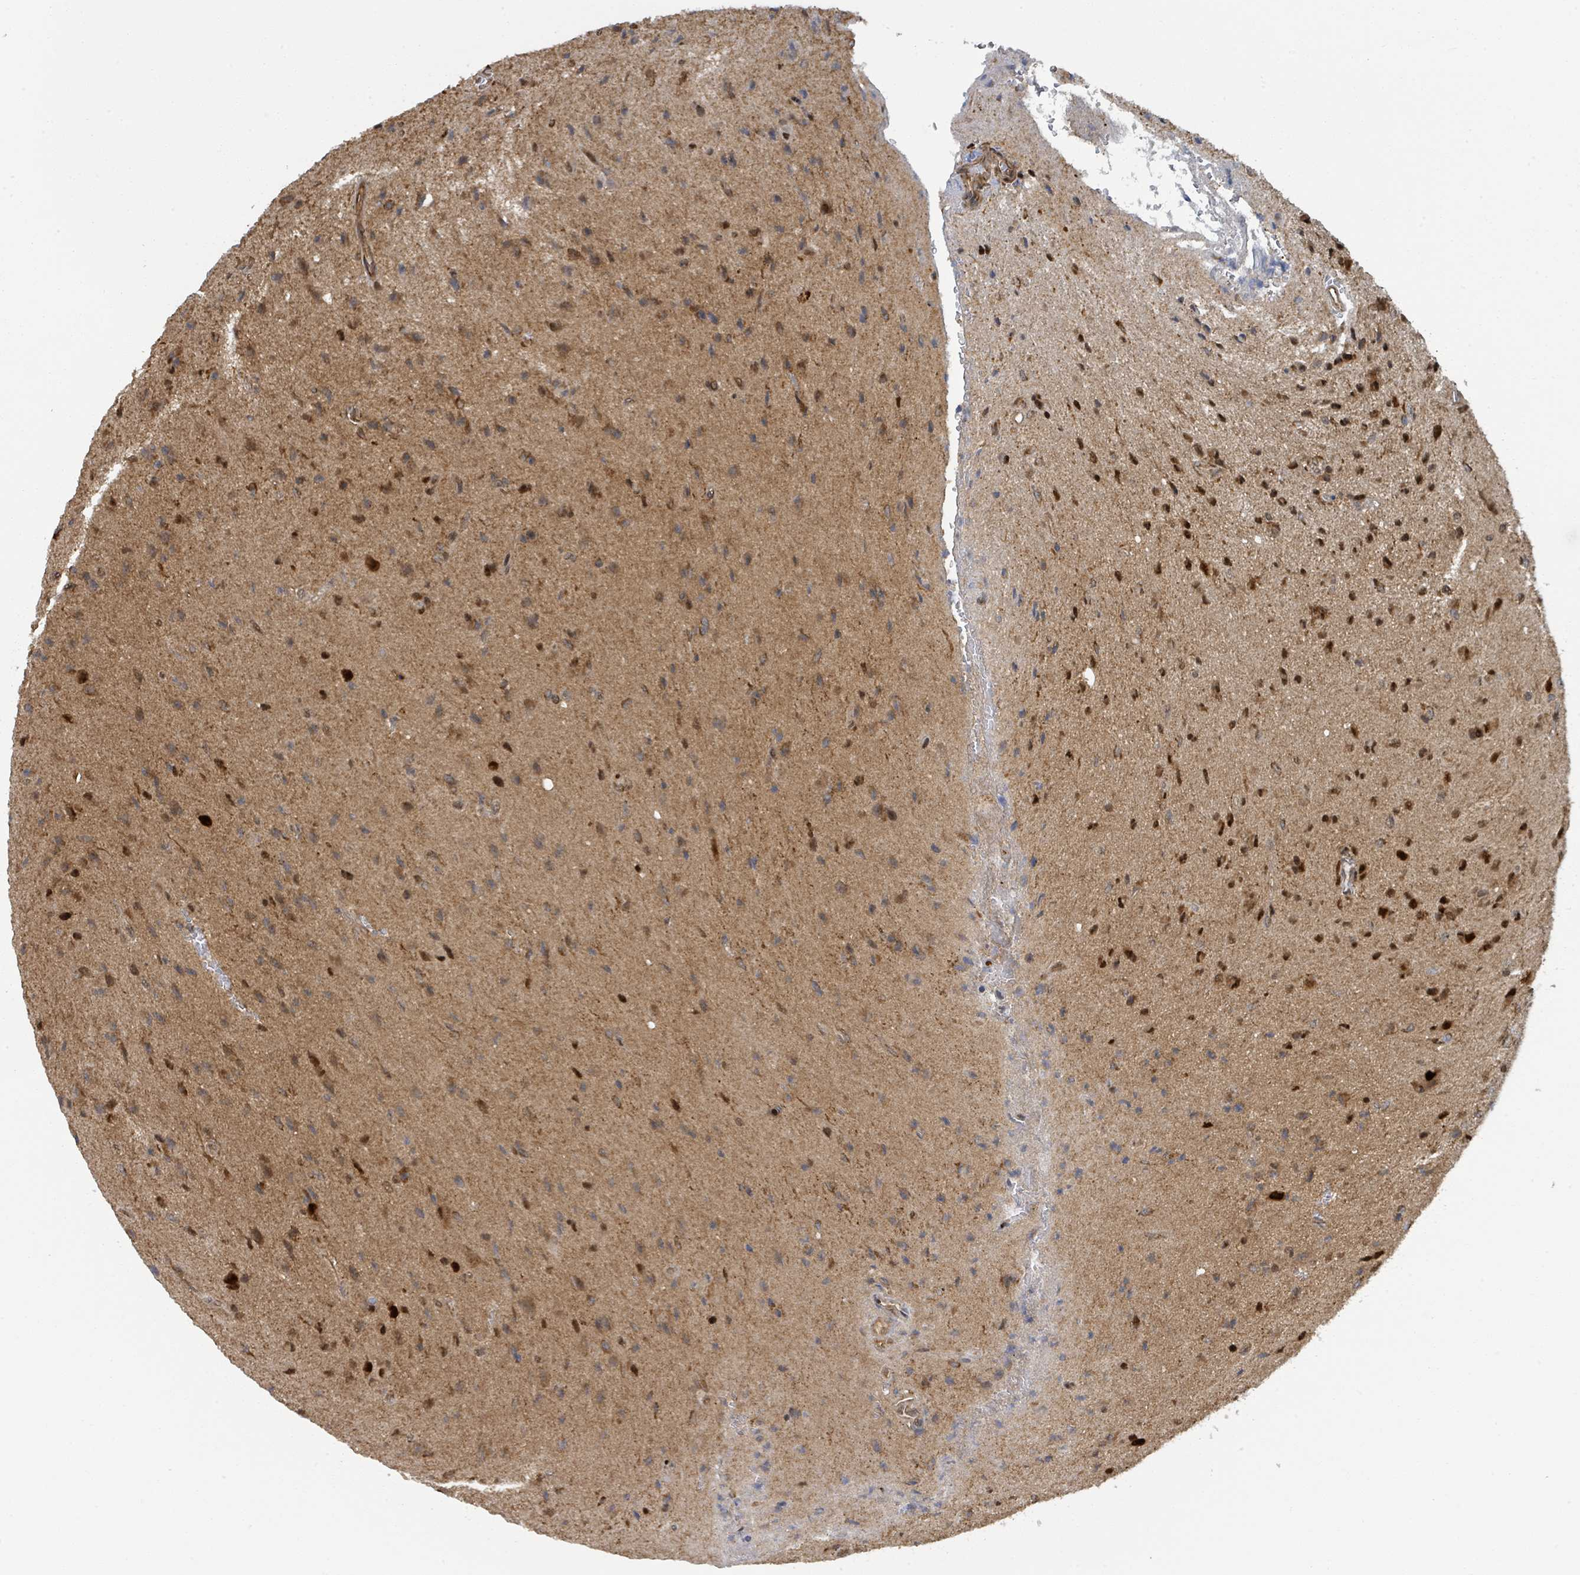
{"staining": {"intensity": "strong", "quantity": "25%-75%", "location": "cytoplasmic/membranous,nuclear"}, "tissue": "glioma", "cell_type": "Tumor cells", "image_type": "cancer", "snomed": [{"axis": "morphology", "description": "Glioma, malignant, High grade"}, {"axis": "topography", "description": "Brain"}], "caption": "Protein expression by IHC demonstrates strong cytoplasmic/membranous and nuclear positivity in about 25%-75% of tumor cells in malignant high-grade glioma. The protein of interest is stained brown, and the nuclei are stained in blue (DAB (3,3'-diaminobenzidine) IHC with brightfield microscopy, high magnification).", "gene": "PSMB7", "patient": {"sex": "male", "age": 36}}